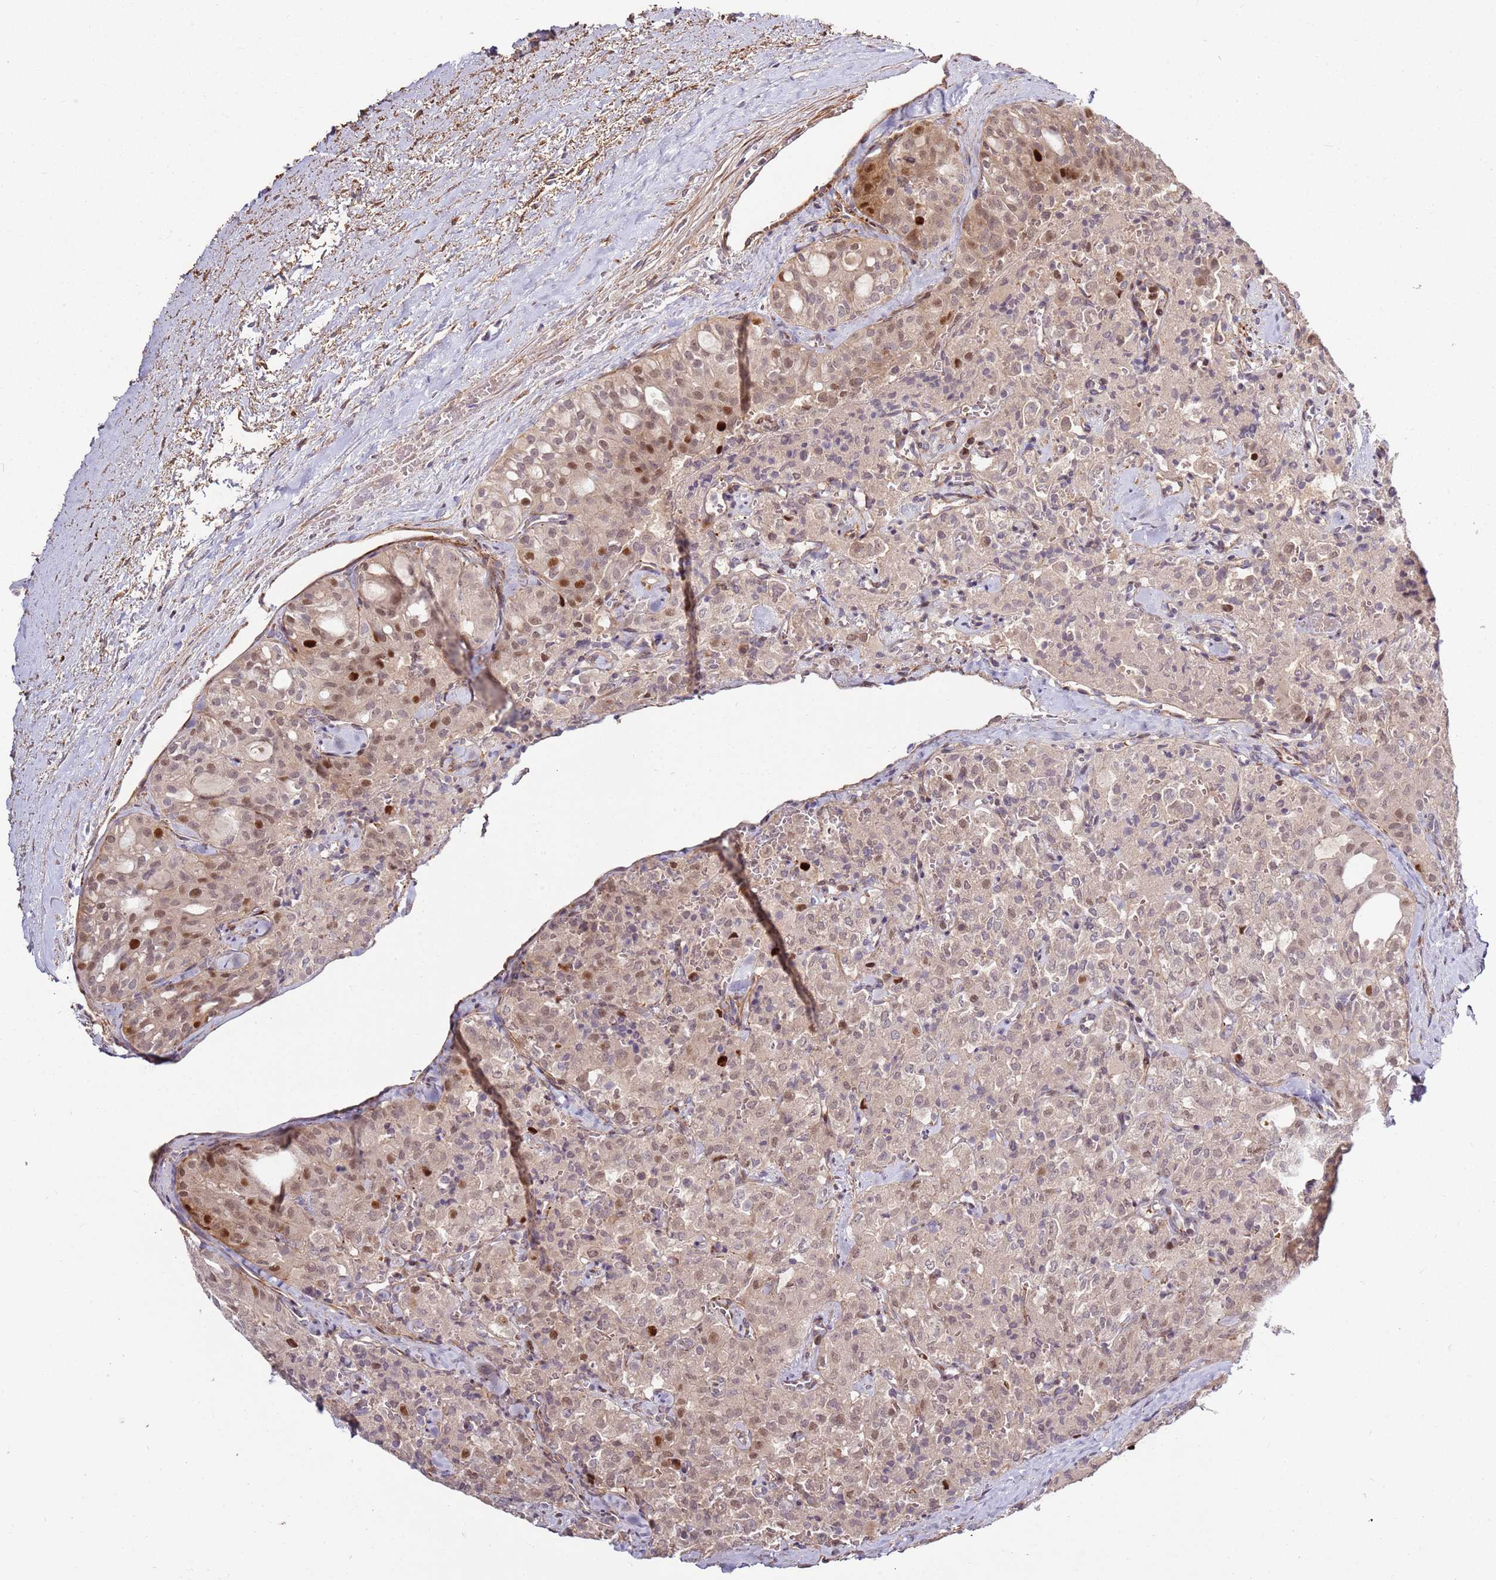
{"staining": {"intensity": "moderate", "quantity": "<25%", "location": "nuclear"}, "tissue": "thyroid cancer", "cell_type": "Tumor cells", "image_type": "cancer", "snomed": [{"axis": "morphology", "description": "Follicular adenoma carcinoma, NOS"}, {"axis": "topography", "description": "Thyroid gland"}], "caption": "A brown stain shows moderate nuclear positivity of a protein in human thyroid cancer (follicular adenoma carcinoma) tumor cells.", "gene": "RHBDL1", "patient": {"sex": "male", "age": 75}}